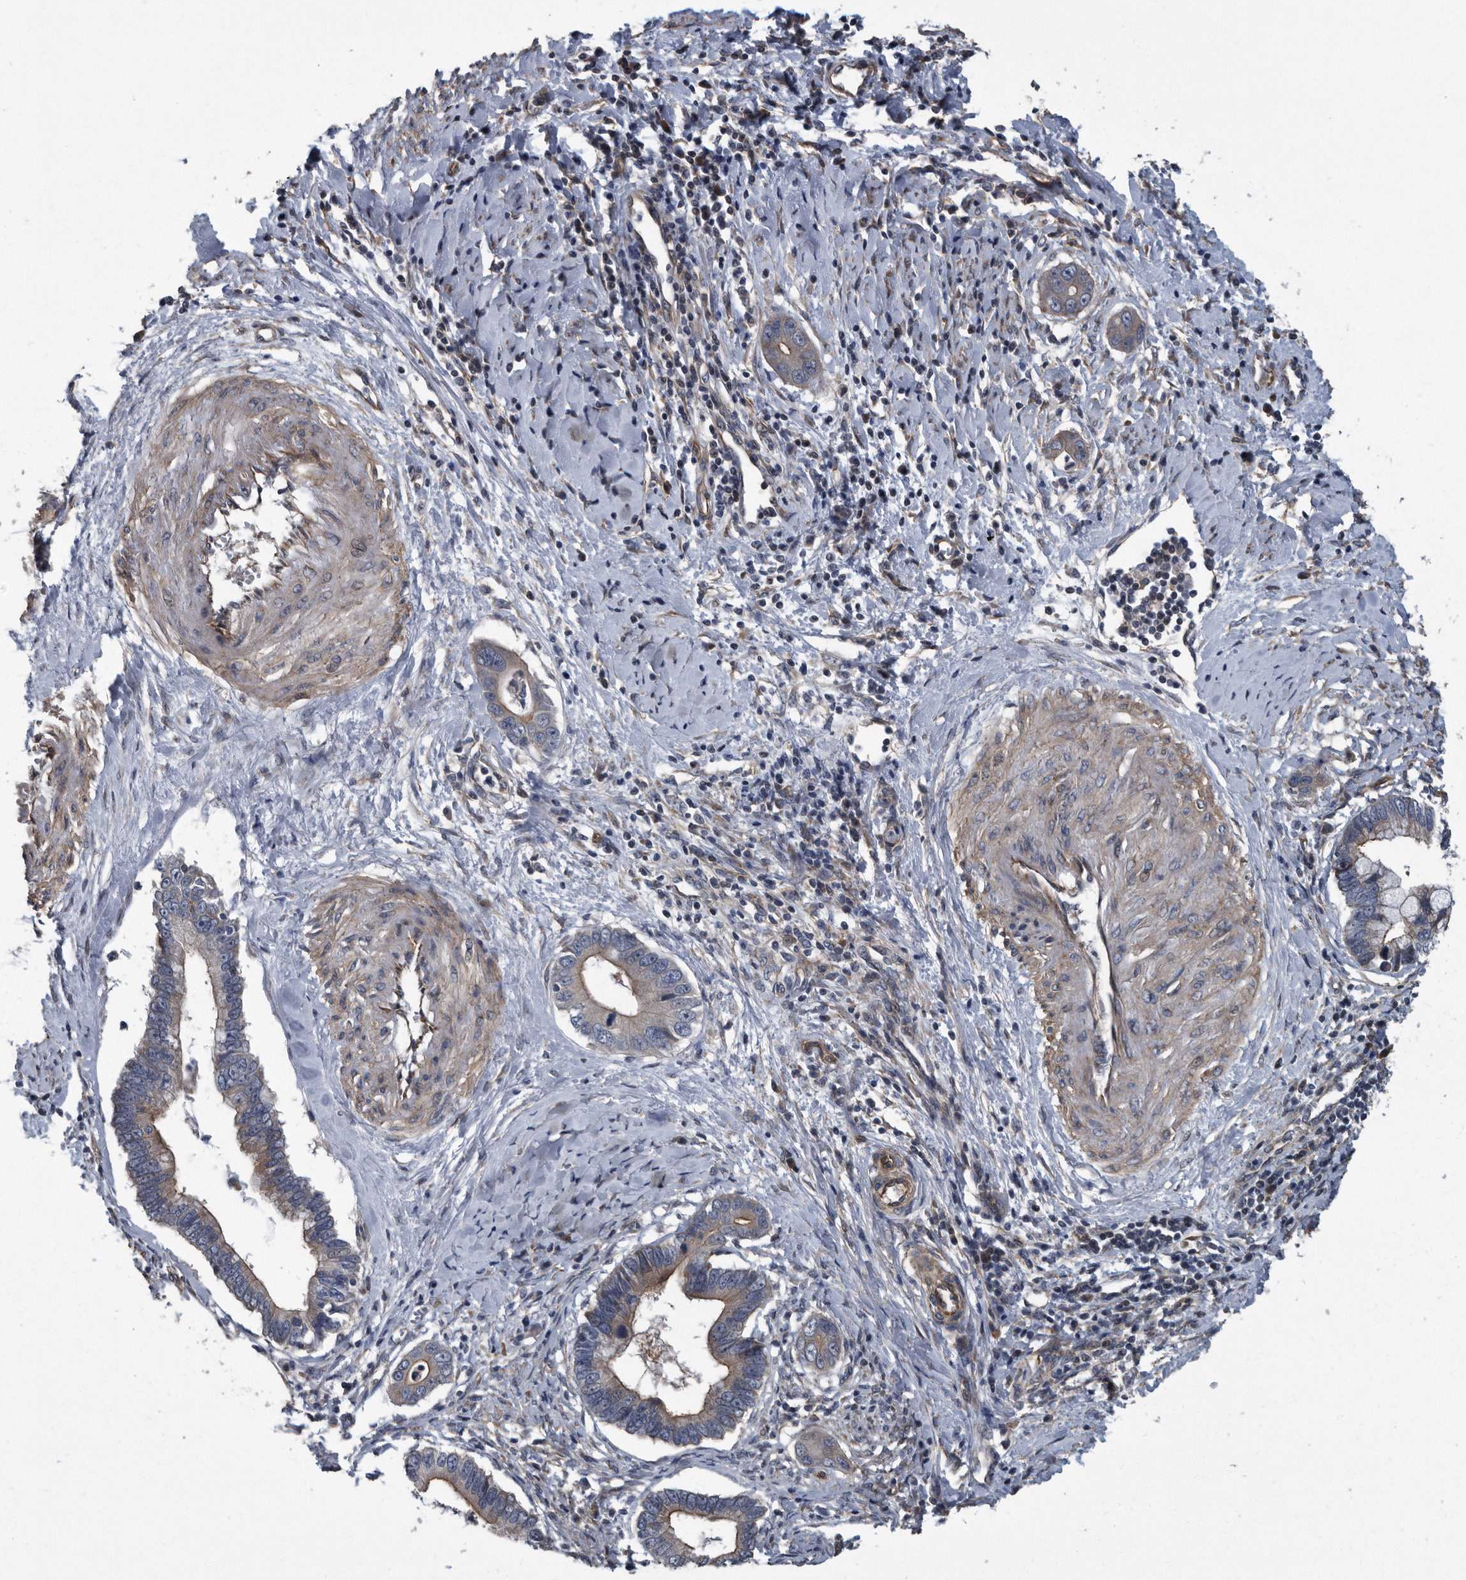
{"staining": {"intensity": "weak", "quantity": "25%-75%", "location": "cytoplasmic/membranous"}, "tissue": "cervical cancer", "cell_type": "Tumor cells", "image_type": "cancer", "snomed": [{"axis": "morphology", "description": "Adenocarcinoma, NOS"}, {"axis": "topography", "description": "Cervix"}], "caption": "Immunohistochemistry (IHC) staining of adenocarcinoma (cervical), which exhibits low levels of weak cytoplasmic/membranous expression in about 25%-75% of tumor cells indicating weak cytoplasmic/membranous protein expression. The staining was performed using DAB (brown) for protein detection and nuclei were counterstained in hematoxylin (blue).", "gene": "ARMCX1", "patient": {"sex": "female", "age": 44}}